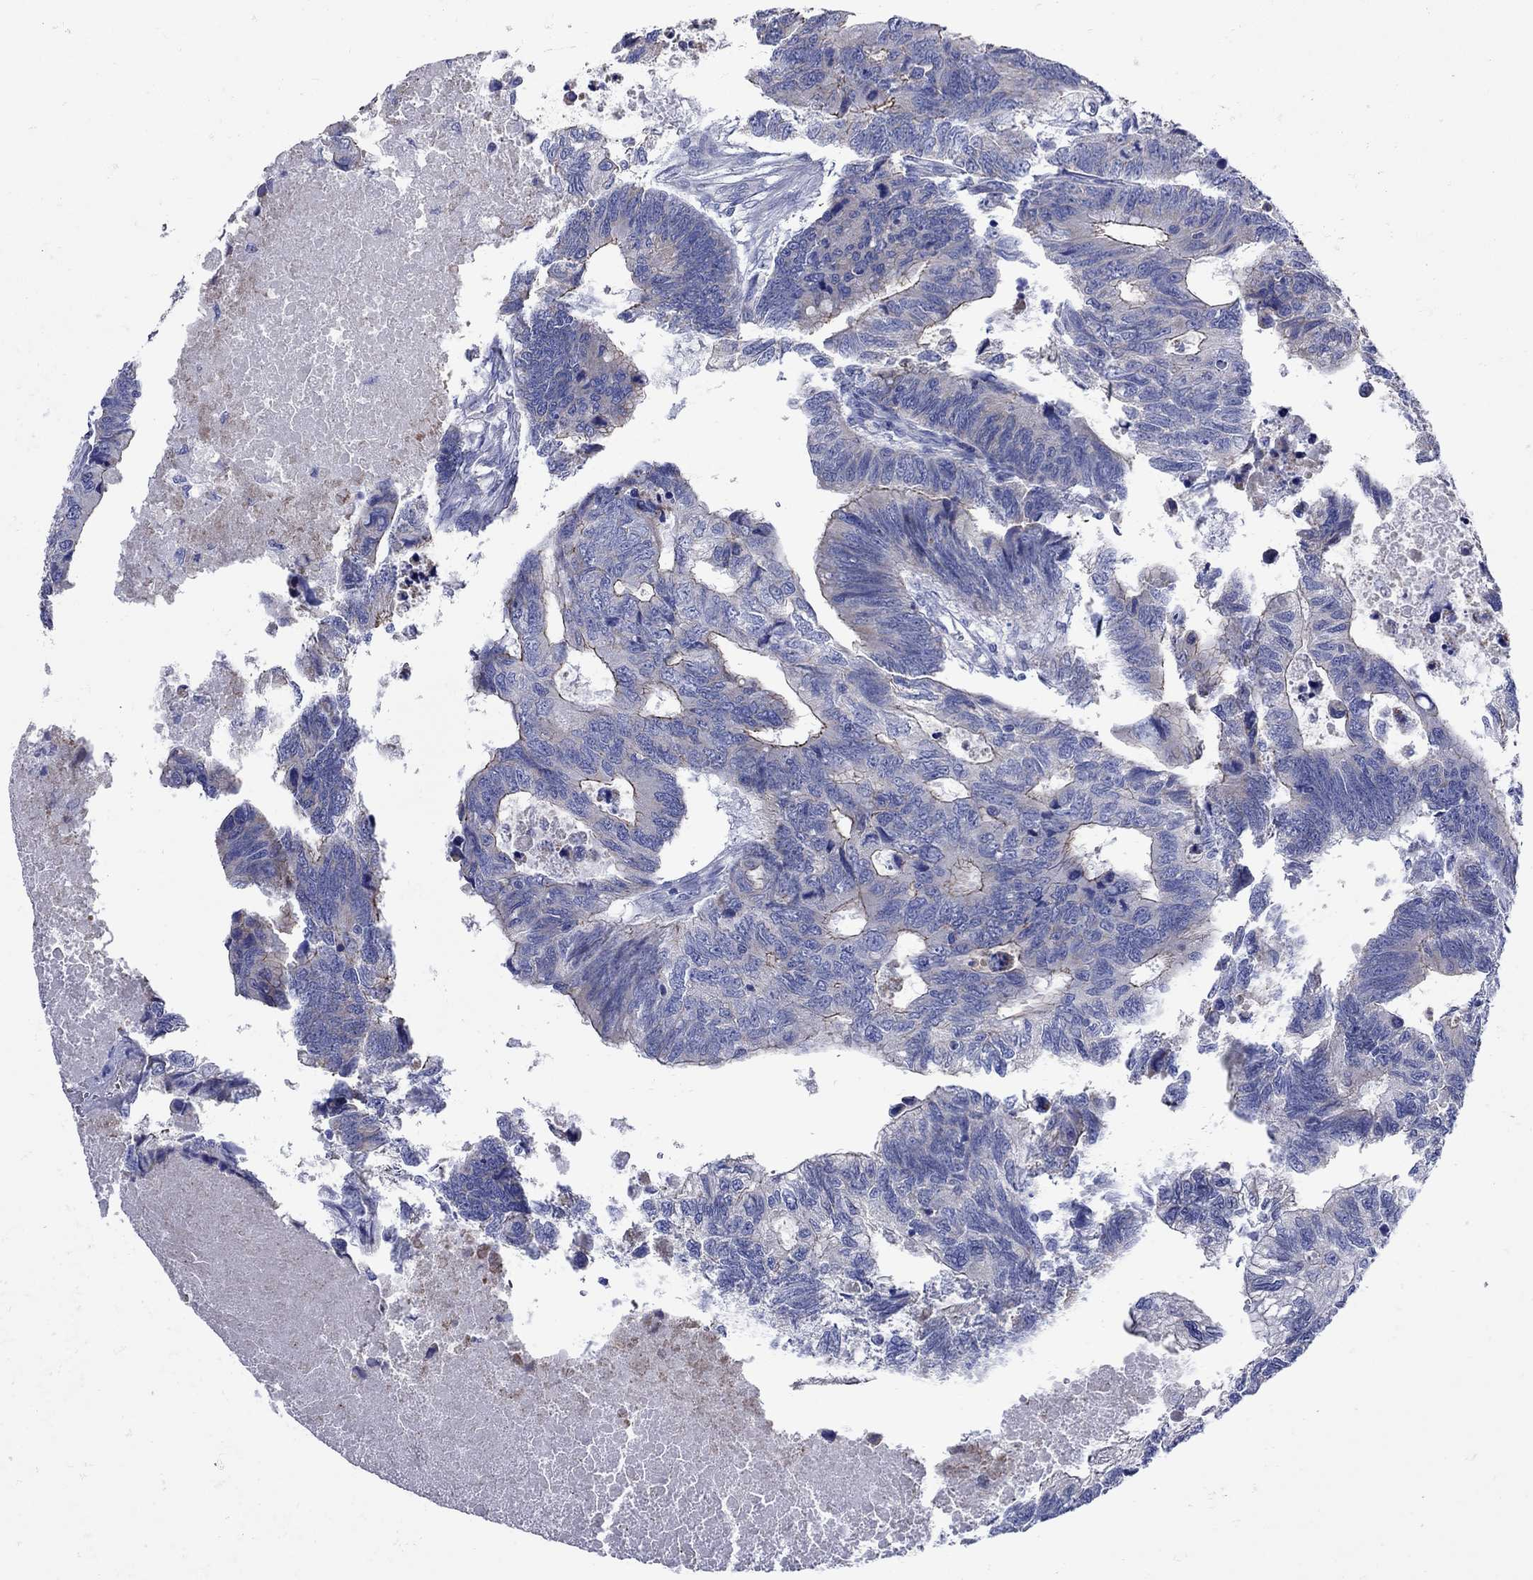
{"staining": {"intensity": "strong", "quantity": "25%-75%", "location": "cytoplasmic/membranous"}, "tissue": "colorectal cancer", "cell_type": "Tumor cells", "image_type": "cancer", "snomed": [{"axis": "morphology", "description": "Adenocarcinoma, NOS"}, {"axis": "topography", "description": "Colon"}], "caption": "Colorectal cancer (adenocarcinoma) stained with immunohistochemistry (IHC) reveals strong cytoplasmic/membranous positivity in approximately 25%-75% of tumor cells.", "gene": "PDZD3", "patient": {"sex": "female", "age": 77}}